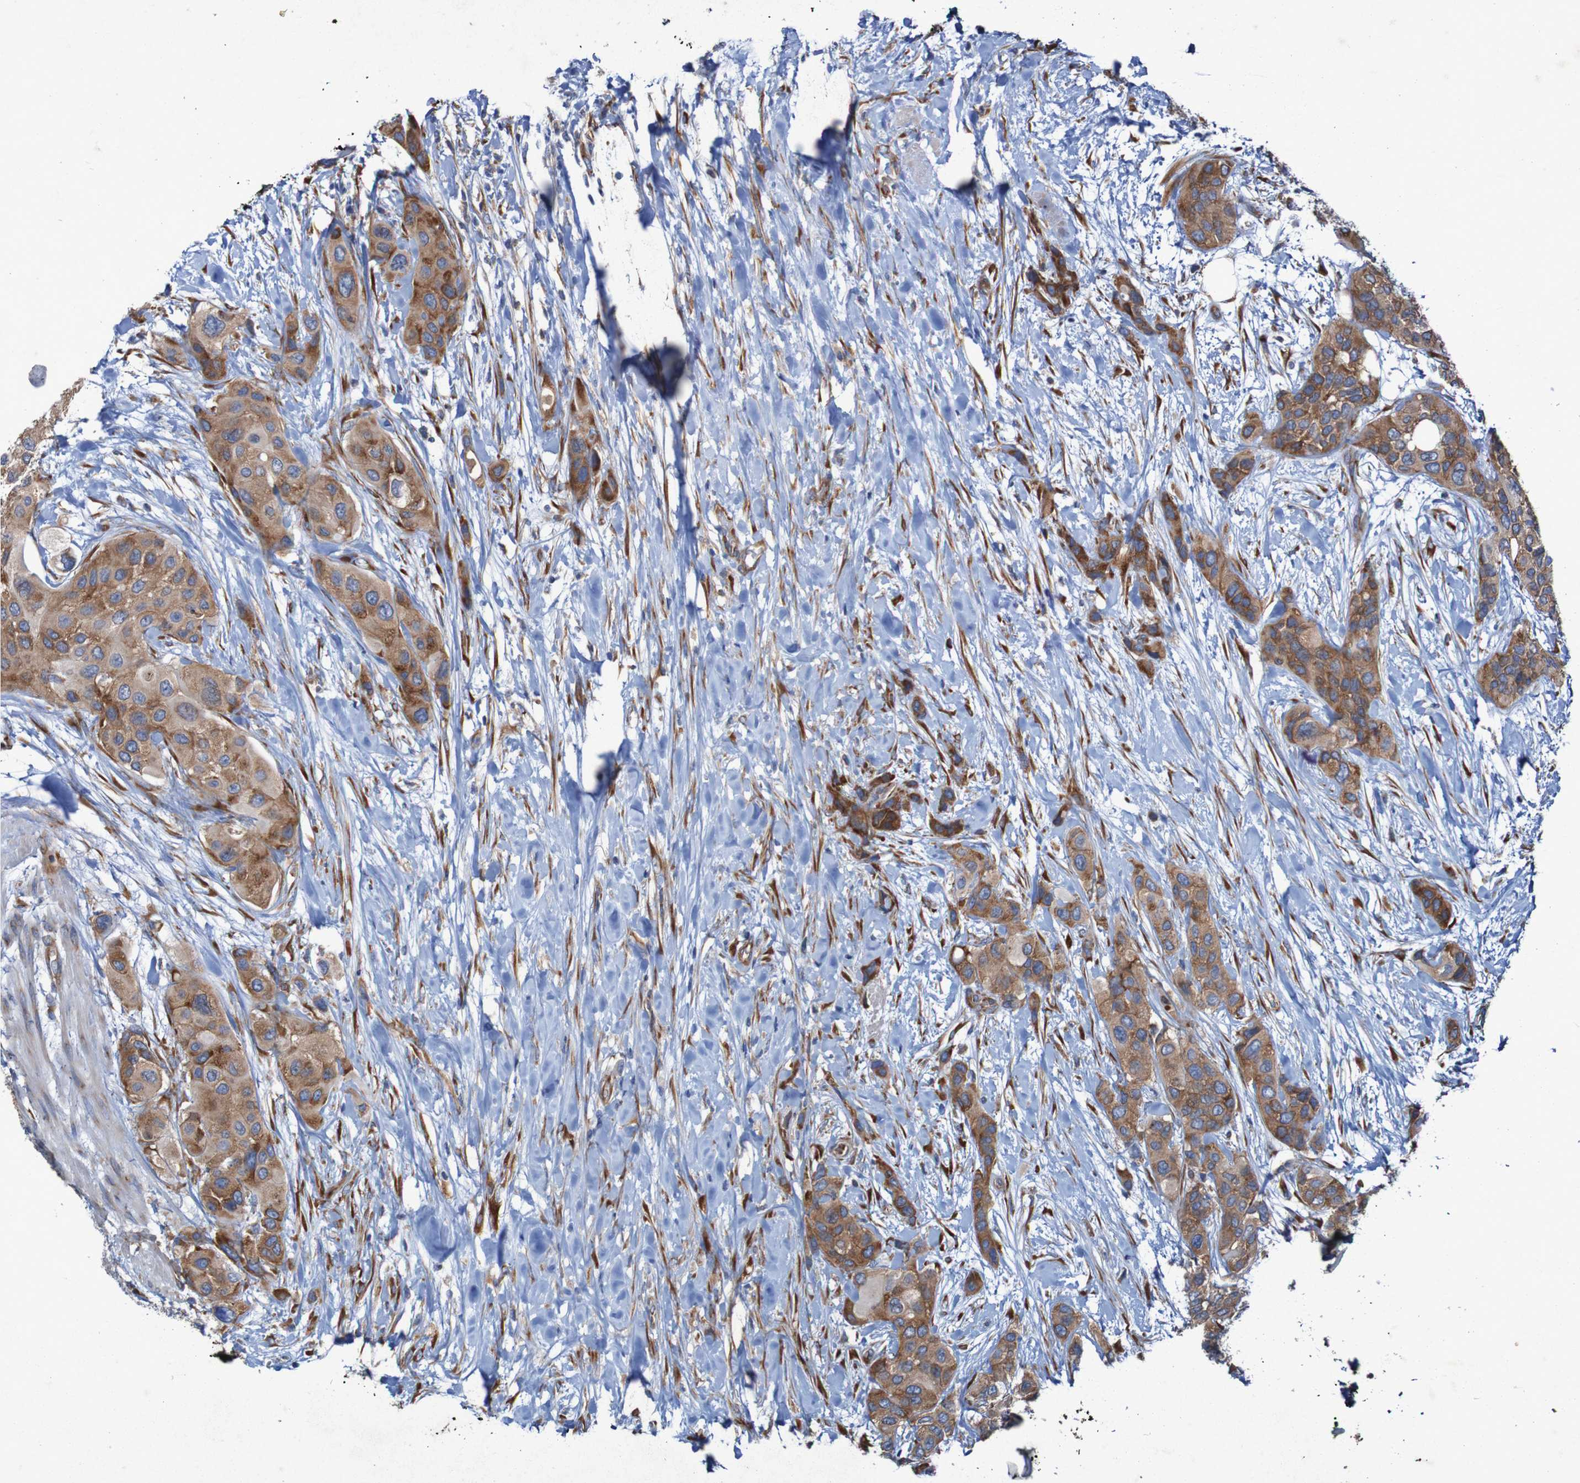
{"staining": {"intensity": "strong", "quantity": ">75%", "location": "cytoplasmic/membranous"}, "tissue": "urothelial cancer", "cell_type": "Tumor cells", "image_type": "cancer", "snomed": [{"axis": "morphology", "description": "Urothelial carcinoma, High grade"}, {"axis": "topography", "description": "Urinary bladder"}], "caption": "Urothelial cancer stained with a protein marker displays strong staining in tumor cells.", "gene": "RPL10", "patient": {"sex": "female", "age": 56}}